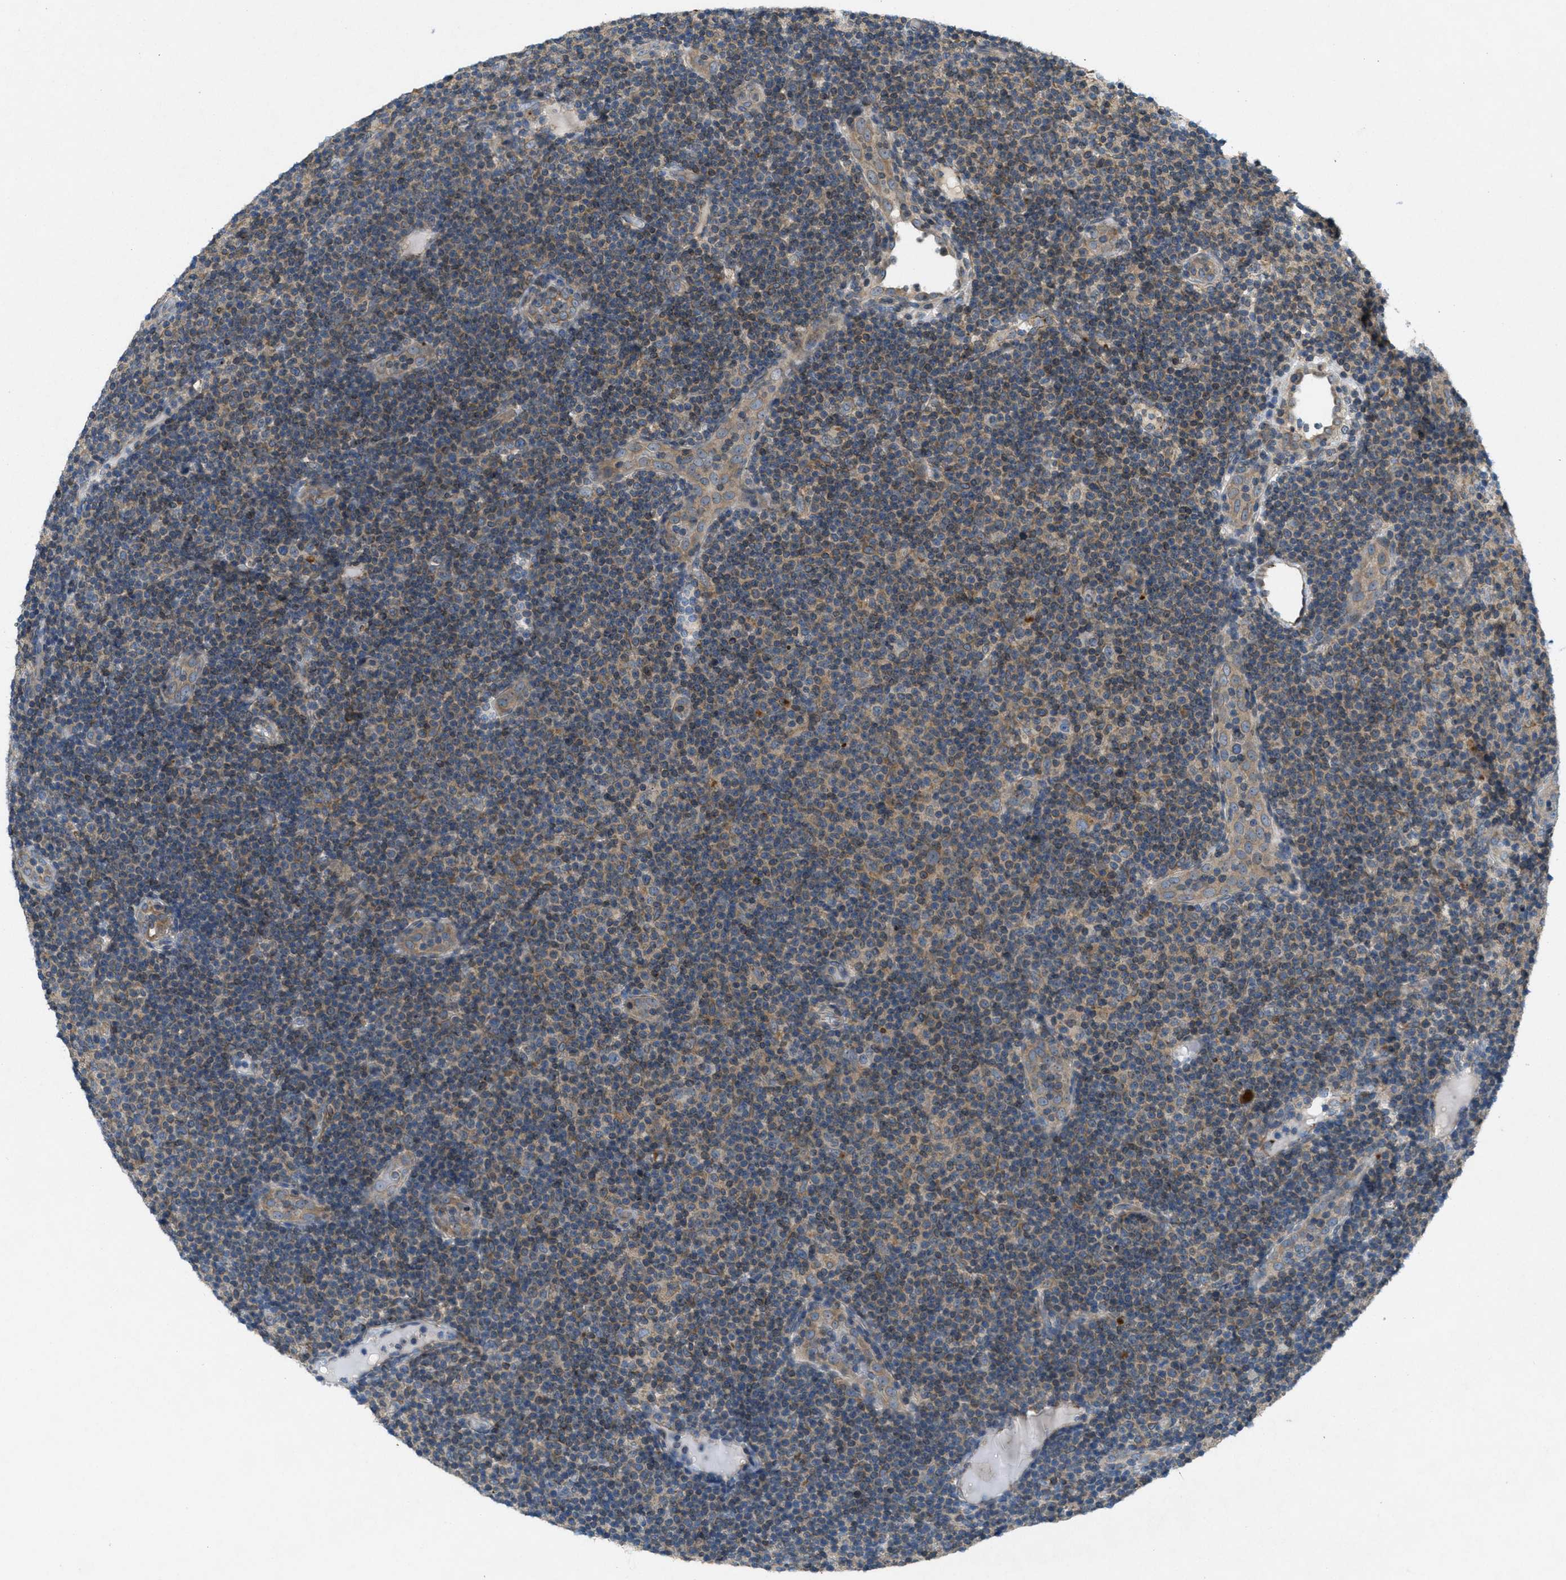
{"staining": {"intensity": "weak", "quantity": "25%-75%", "location": "cytoplasmic/membranous"}, "tissue": "lymphoma", "cell_type": "Tumor cells", "image_type": "cancer", "snomed": [{"axis": "morphology", "description": "Malignant lymphoma, non-Hodgkin's type, Low grade"}, {"axis": "topography", "description": "Lymph node"}], "caption": "A low amount of weak cytoplasmic/membranous positivity is identified in about 25%-75% of tumor cells in lymphoma tissue.", "gene": "SIGMAR1", "patient": {"sex": "male", "age": 83}}